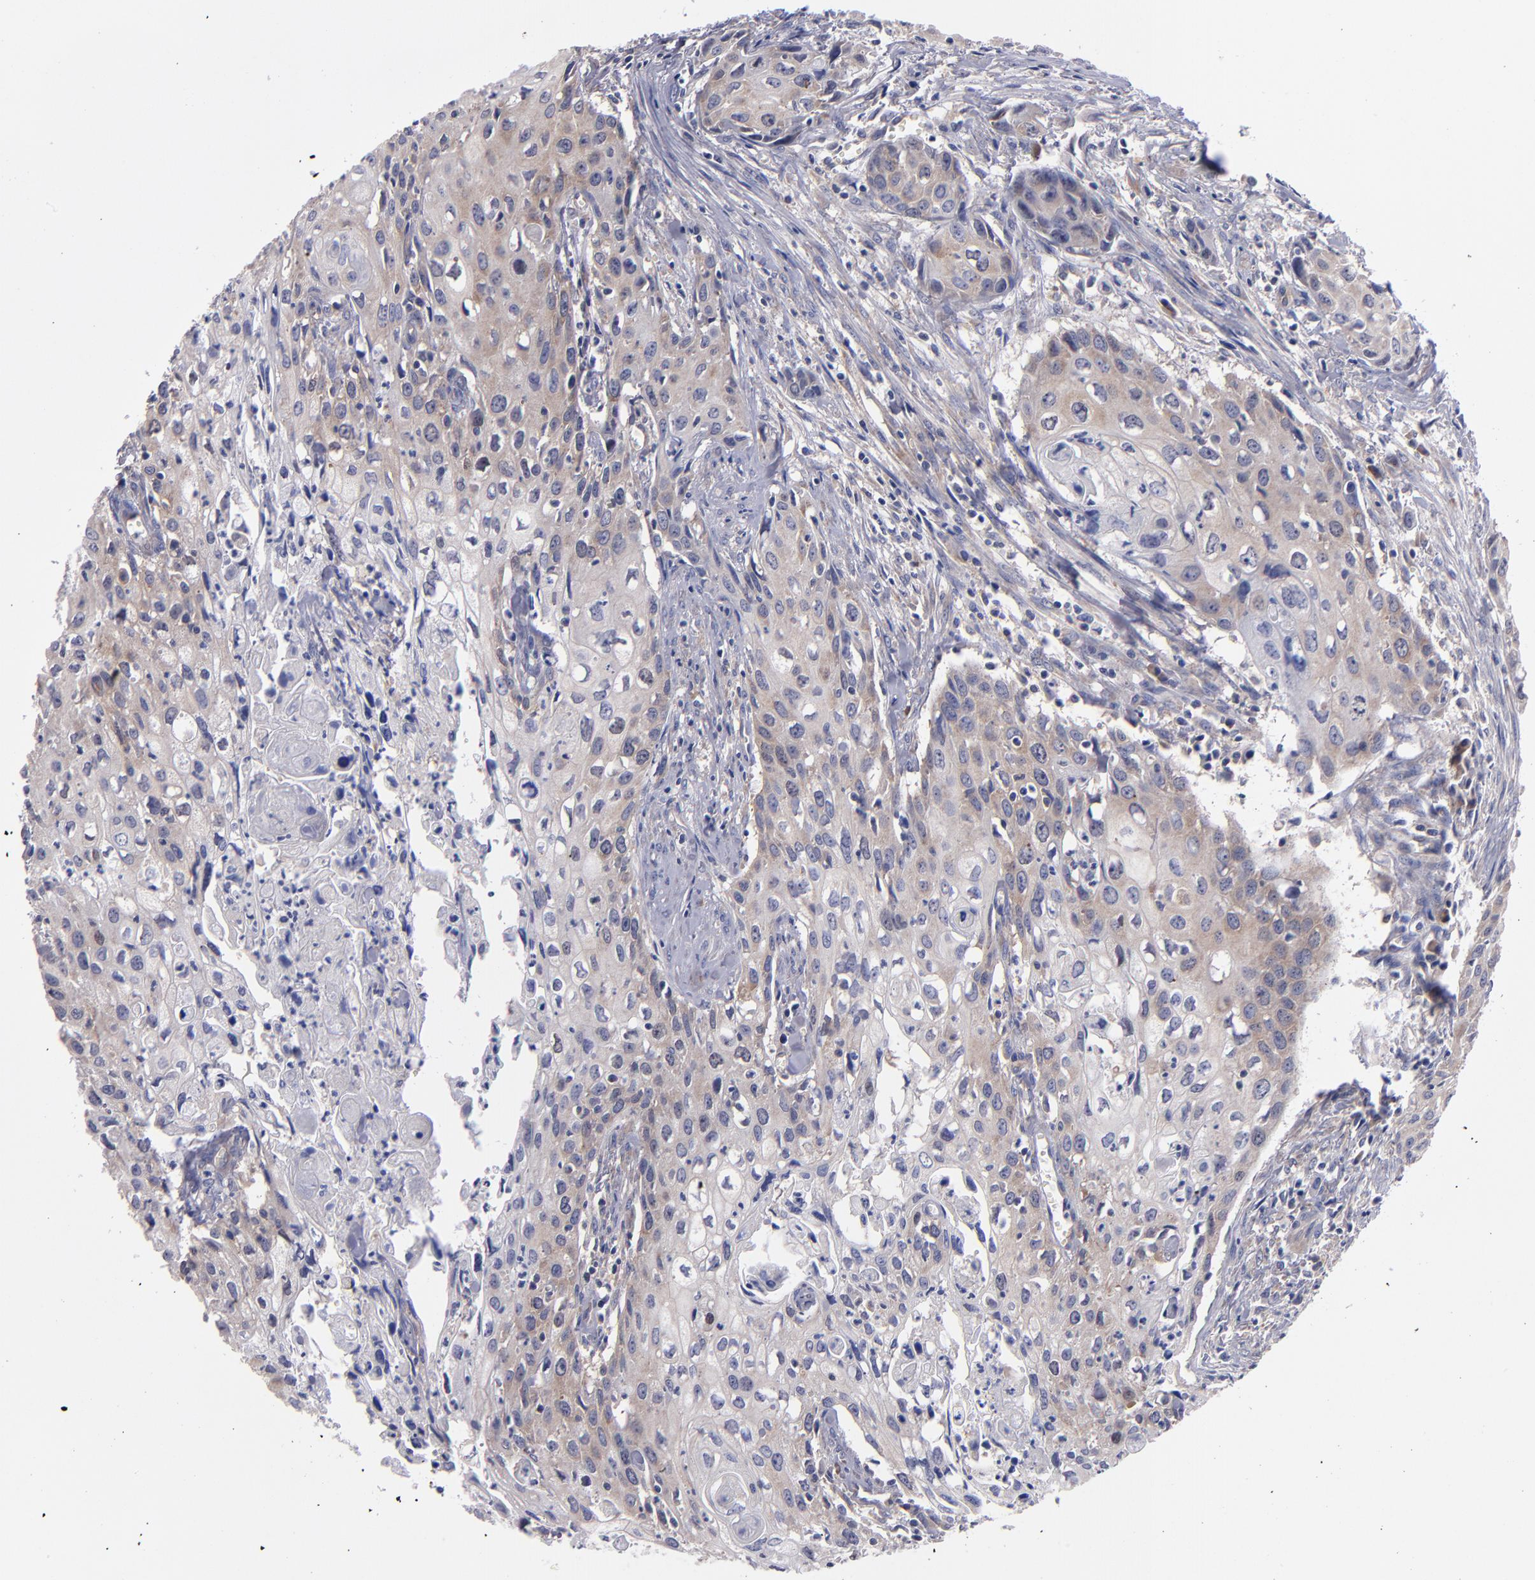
{"staining": {"intensity": "weak", "quantity": ">75%", "location": "cytoplasmic/membranous"}, "tissue": "urothelial cancer", "cell_type": "Tumor cells", "image_type": "cancer", "snomed": [{"axis": "morphology", "description": "Urothelial carcinoma, High grade"}, {"axis": "topography", "description": "Urinary bladder"}], "caption": "Immunohistochemistry (DAB) staining of human high-grade urothelial carcinoma reveals weak cytoplasmic/membranous protein positivity in about >75% of tumor cells. (brown staining indicates protein expression, while blue staining denotes nuclei).", "gene": "EIF3L", "patient": {"sex": "male", "age": 54}}